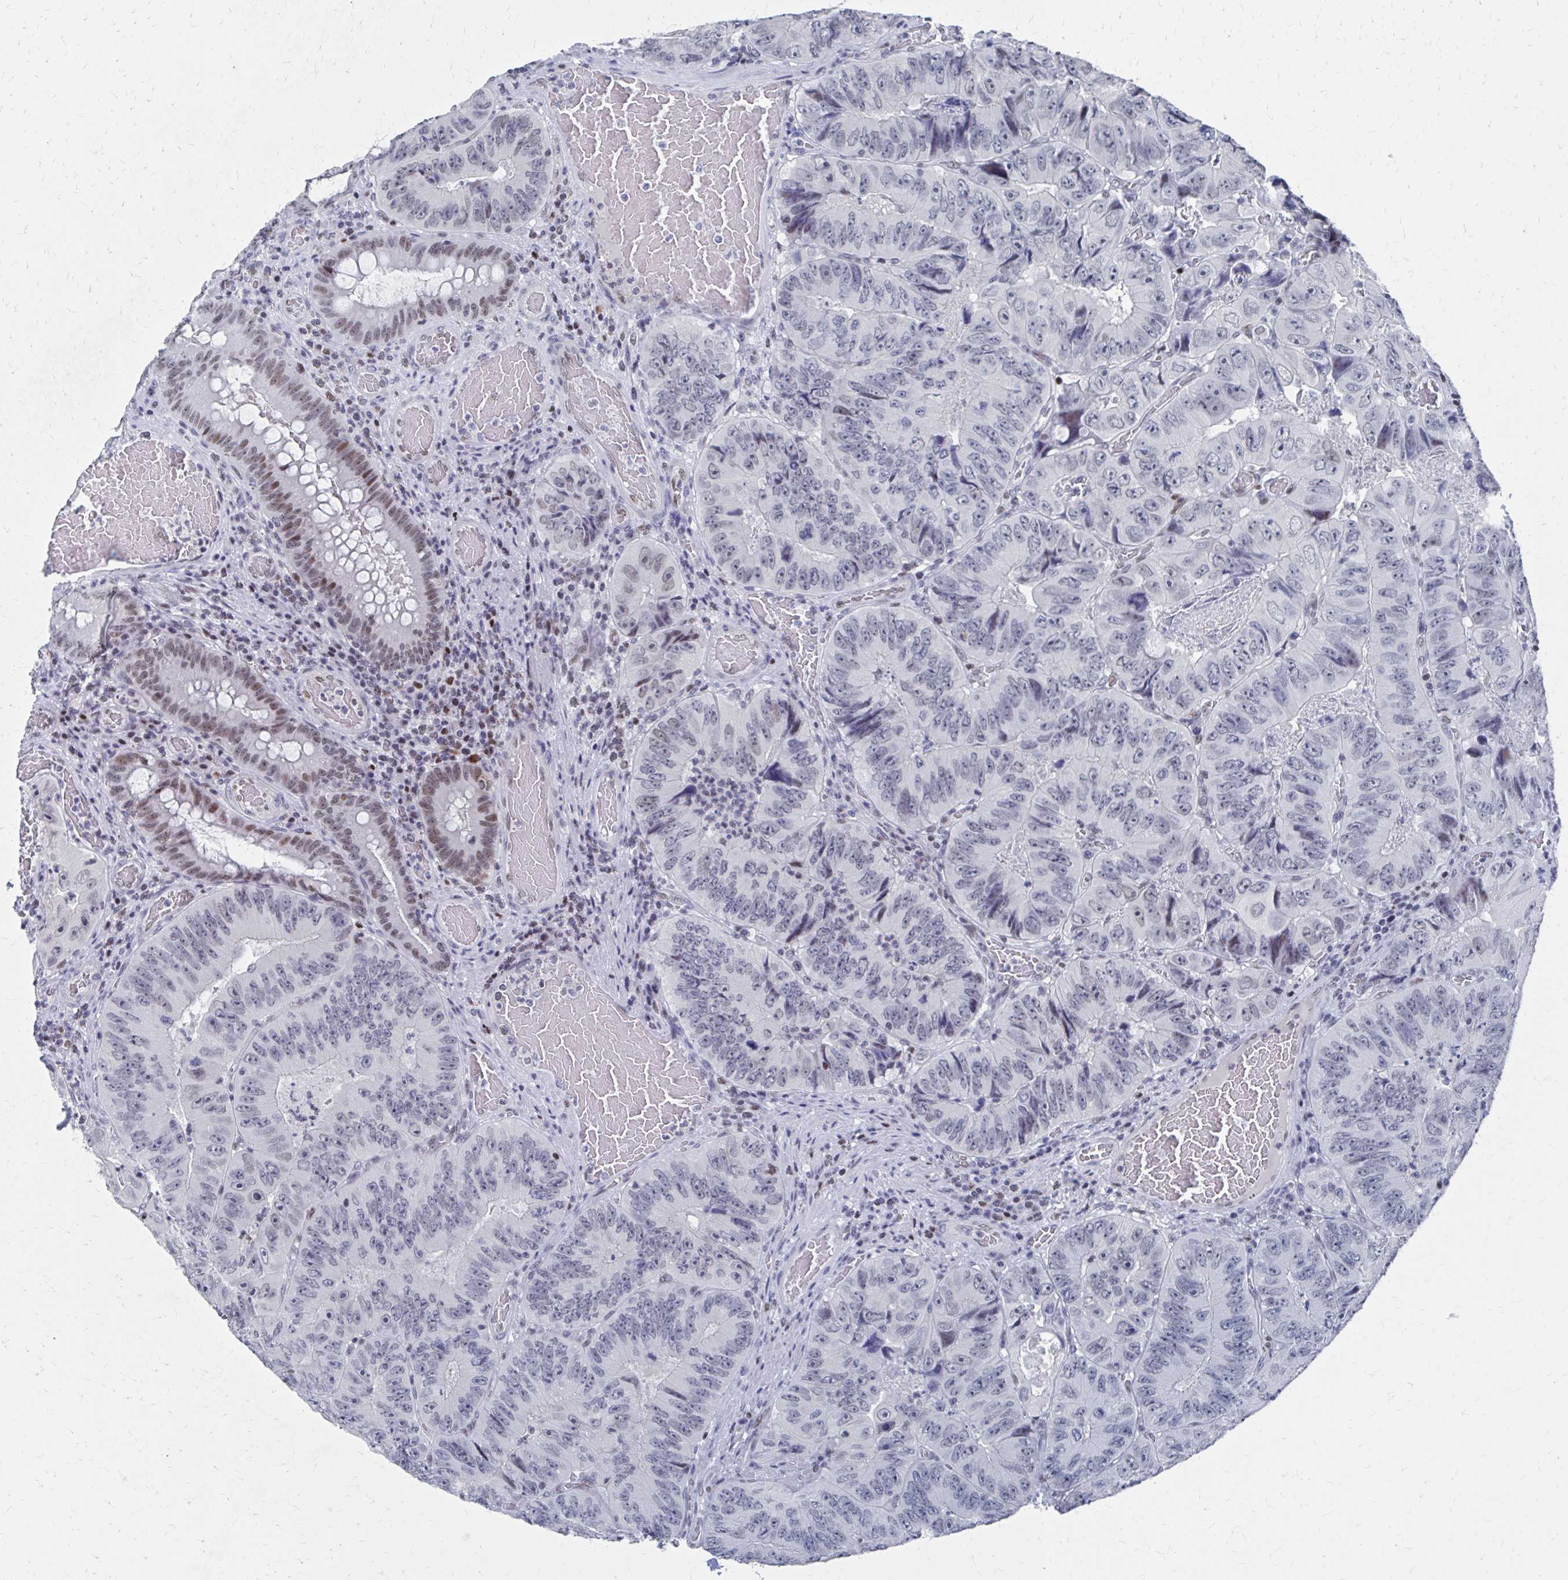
{"staining": {"intensity": "negative", "quantity": "none", "location": "none"}, "tissue": "colorectal cancer", "cell_type": "Tumor cells", "image_type": "cancer", "snomed": [{"axis": "morphology", "description": "Adenocarcinoma, NOS"}, {"axis": "topography", "description": "Colon"}], "caption": "Human colorectal cancer stained for a protein using IHC displays no expression in tumor cells.", "gene": "CDIN1", "patient": {"sex": "female", "age": 84}}